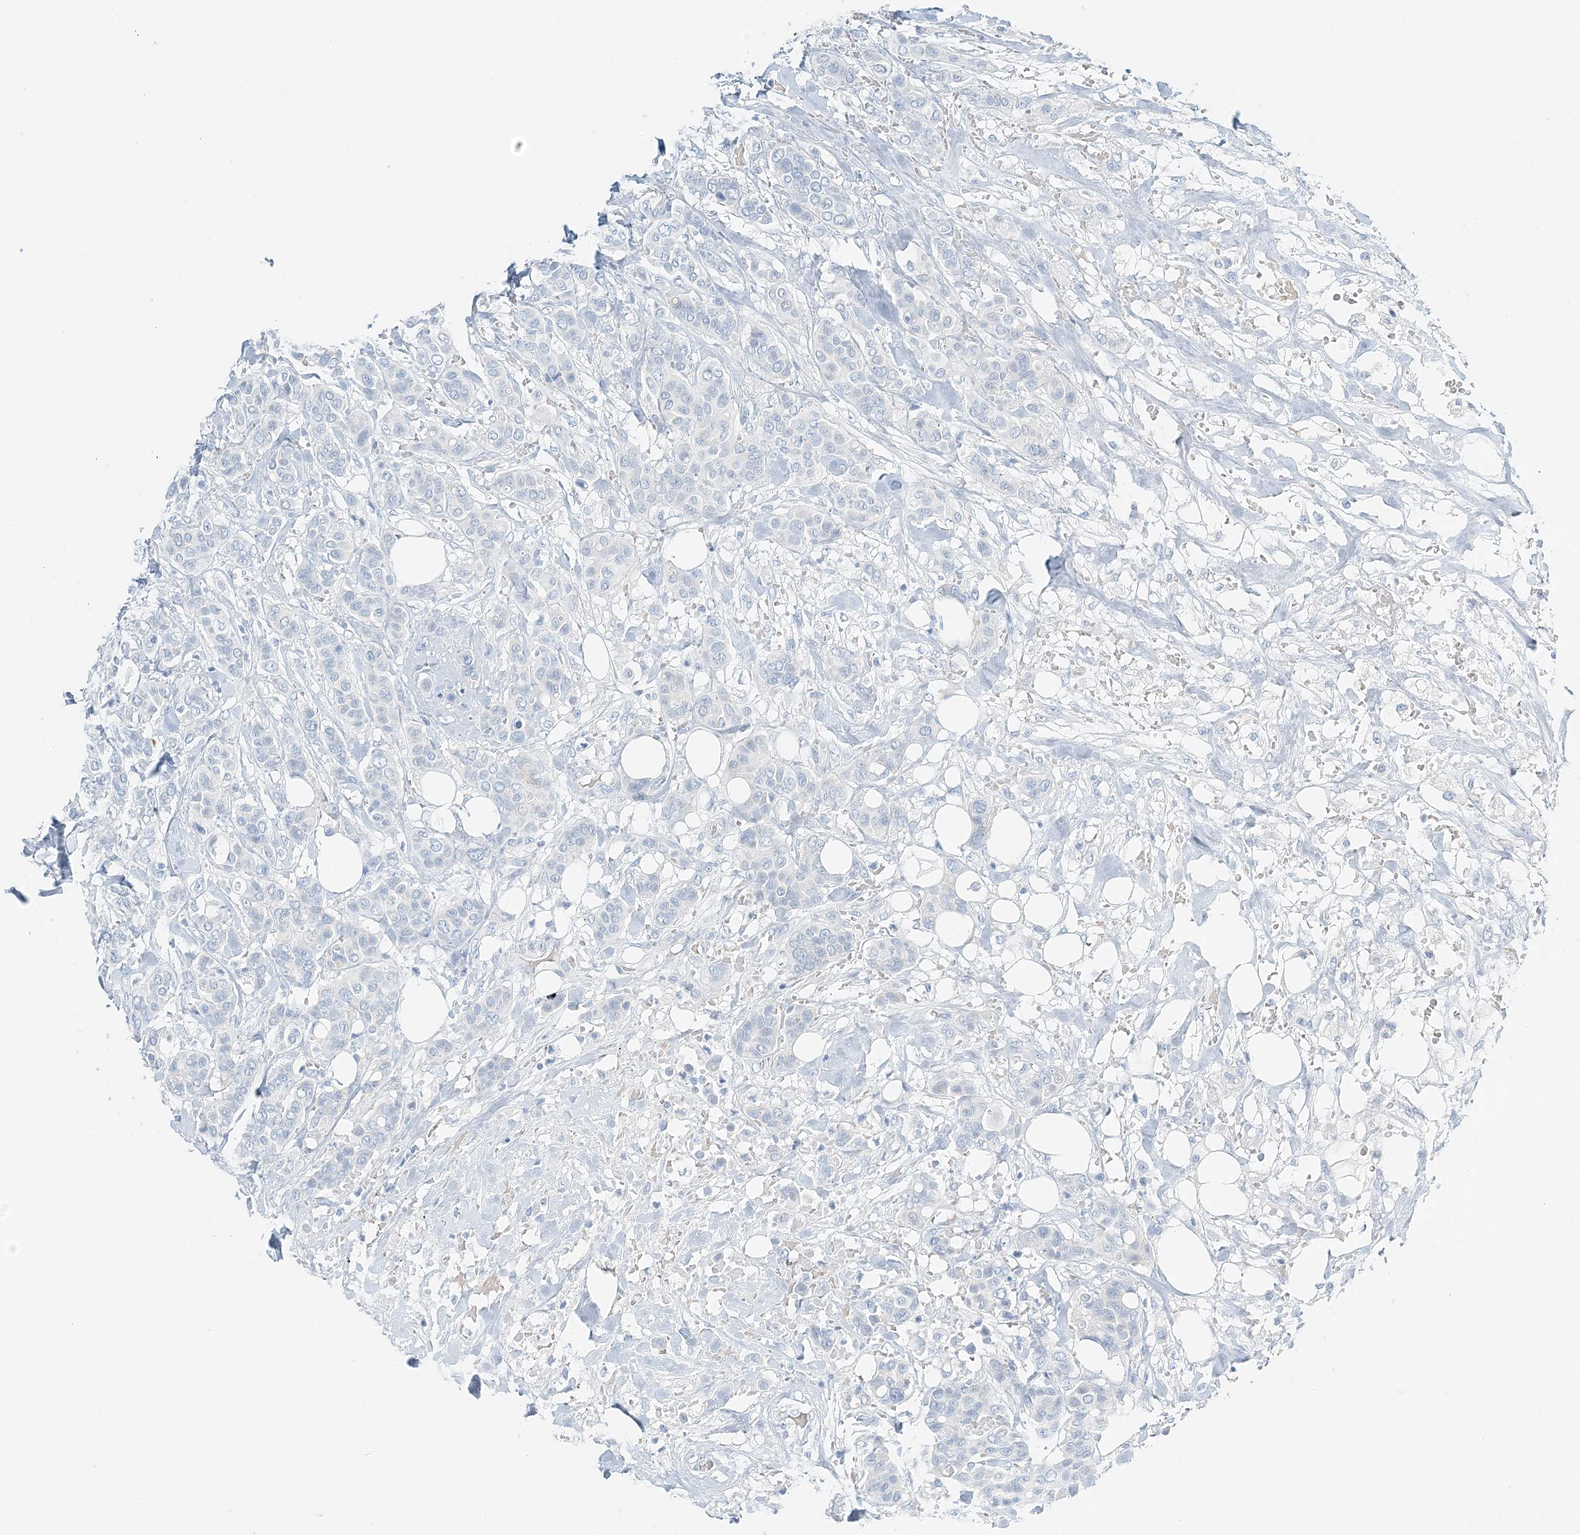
{"staining": {"intensity": "negative", "quantity": "none", "location": "none"}, "tissue": "breast cancer", "cell_type": "Tumor cells", "image_type": "cancer", "snomed": [{"axis": "morphology", "description": "Lobular carcinoma"}, {"axis": "topography", "description": "Breast"}], "caption": "Breast lobular carcinoma stained for a protein using immunohistochemistry (IHC) exhibits no expression tumor cells.", "gene": "VILL", "patient": {"sex": "female", "age": 51}}